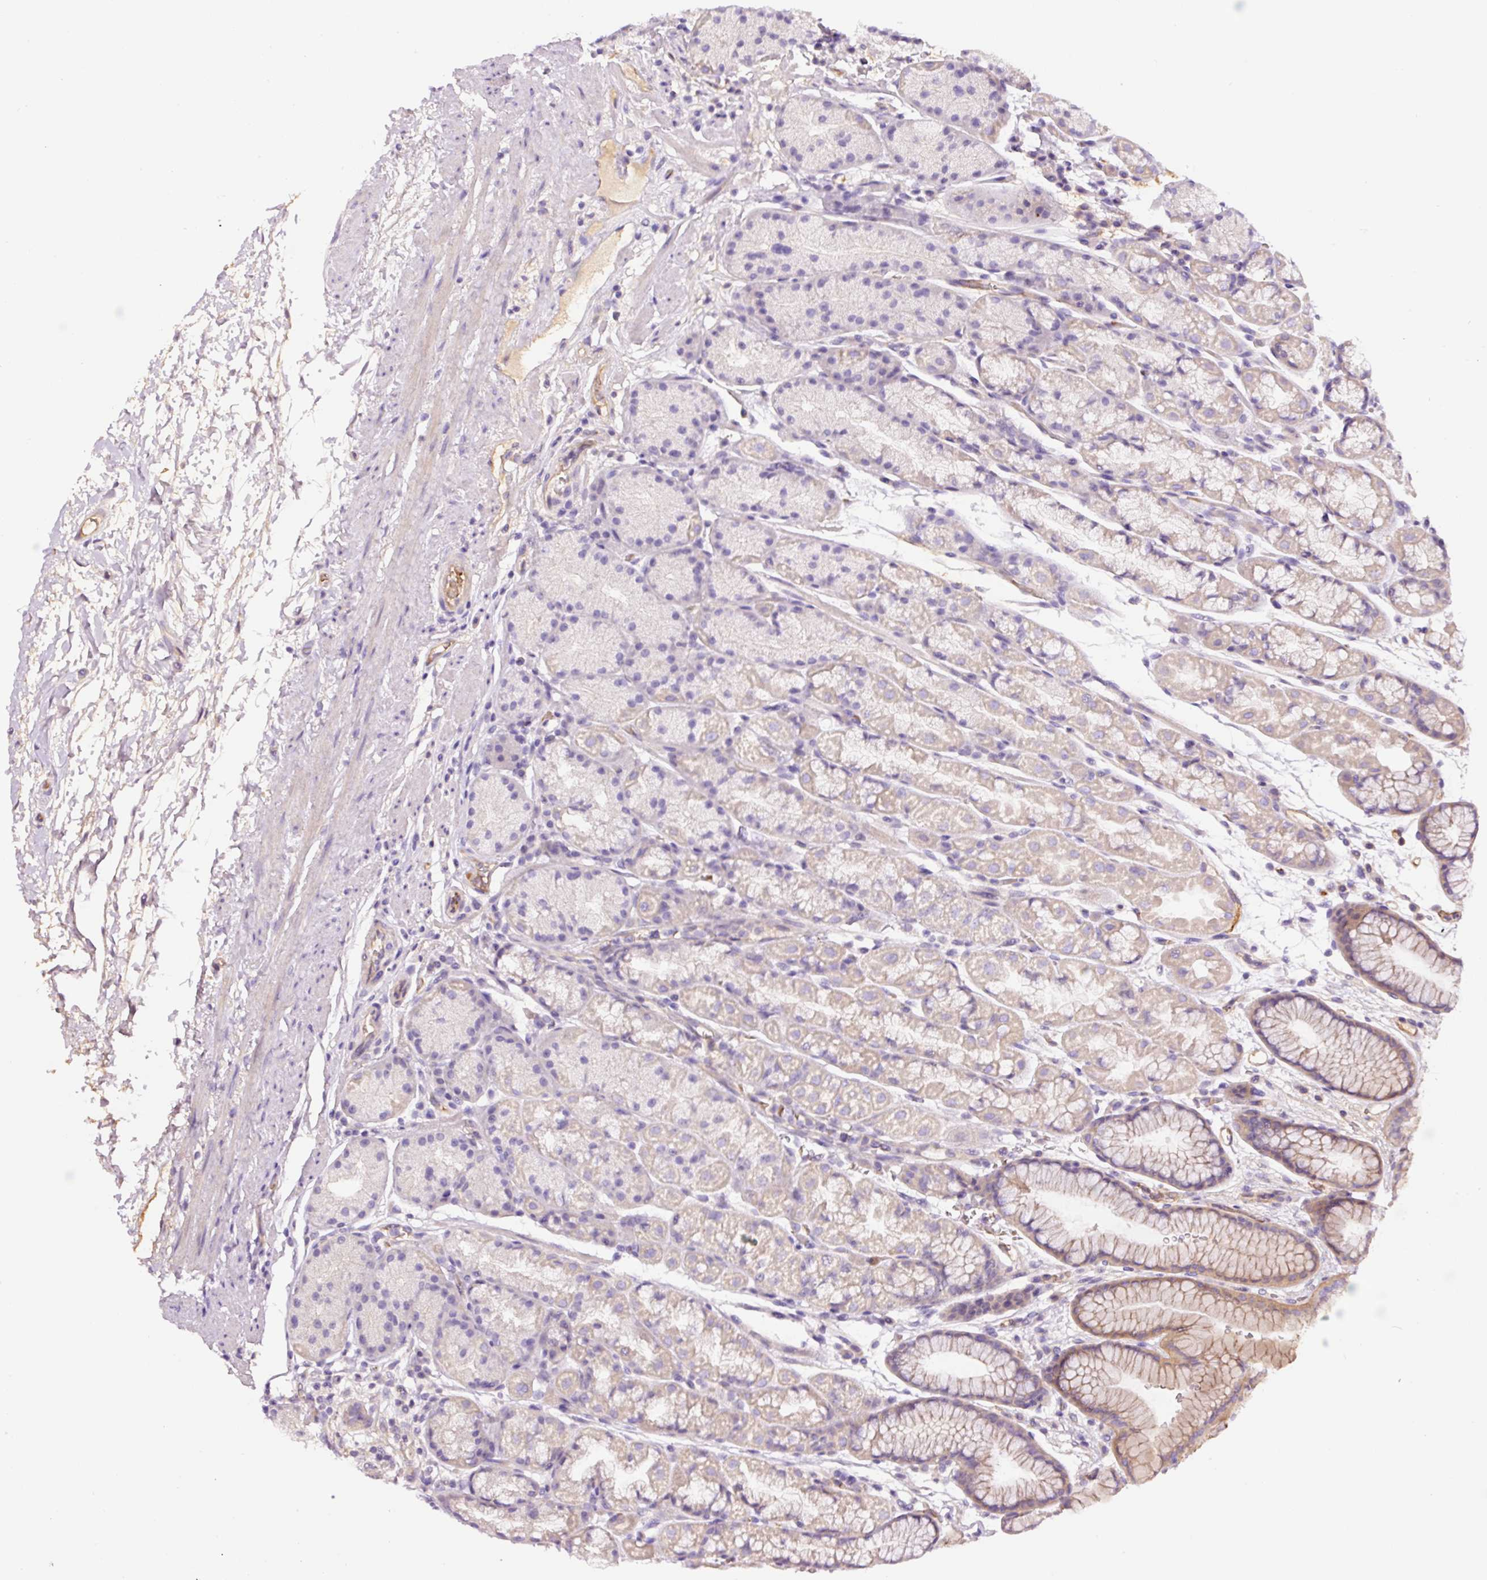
{"staining": {"intensity": "weak", "quantity": "25%-75%", "location": "cytoplasmic/membranous"}, "tissue": "stomach", "cell_type": "Glandular cells", "image_type": "normal", "snomed": [{"axis": "morphology", "description": "Normal tissue, NOS"}, {"axis": "topography", "description": "Stomach, lower"}], "caption": "Glandular cells show low levels of weak cytoplasmic/membranous positivity in approximately 25%-75% of cells in benign stomach.", "gene": "TMEM235", "patient": {"sex": "male", "age": 67}}